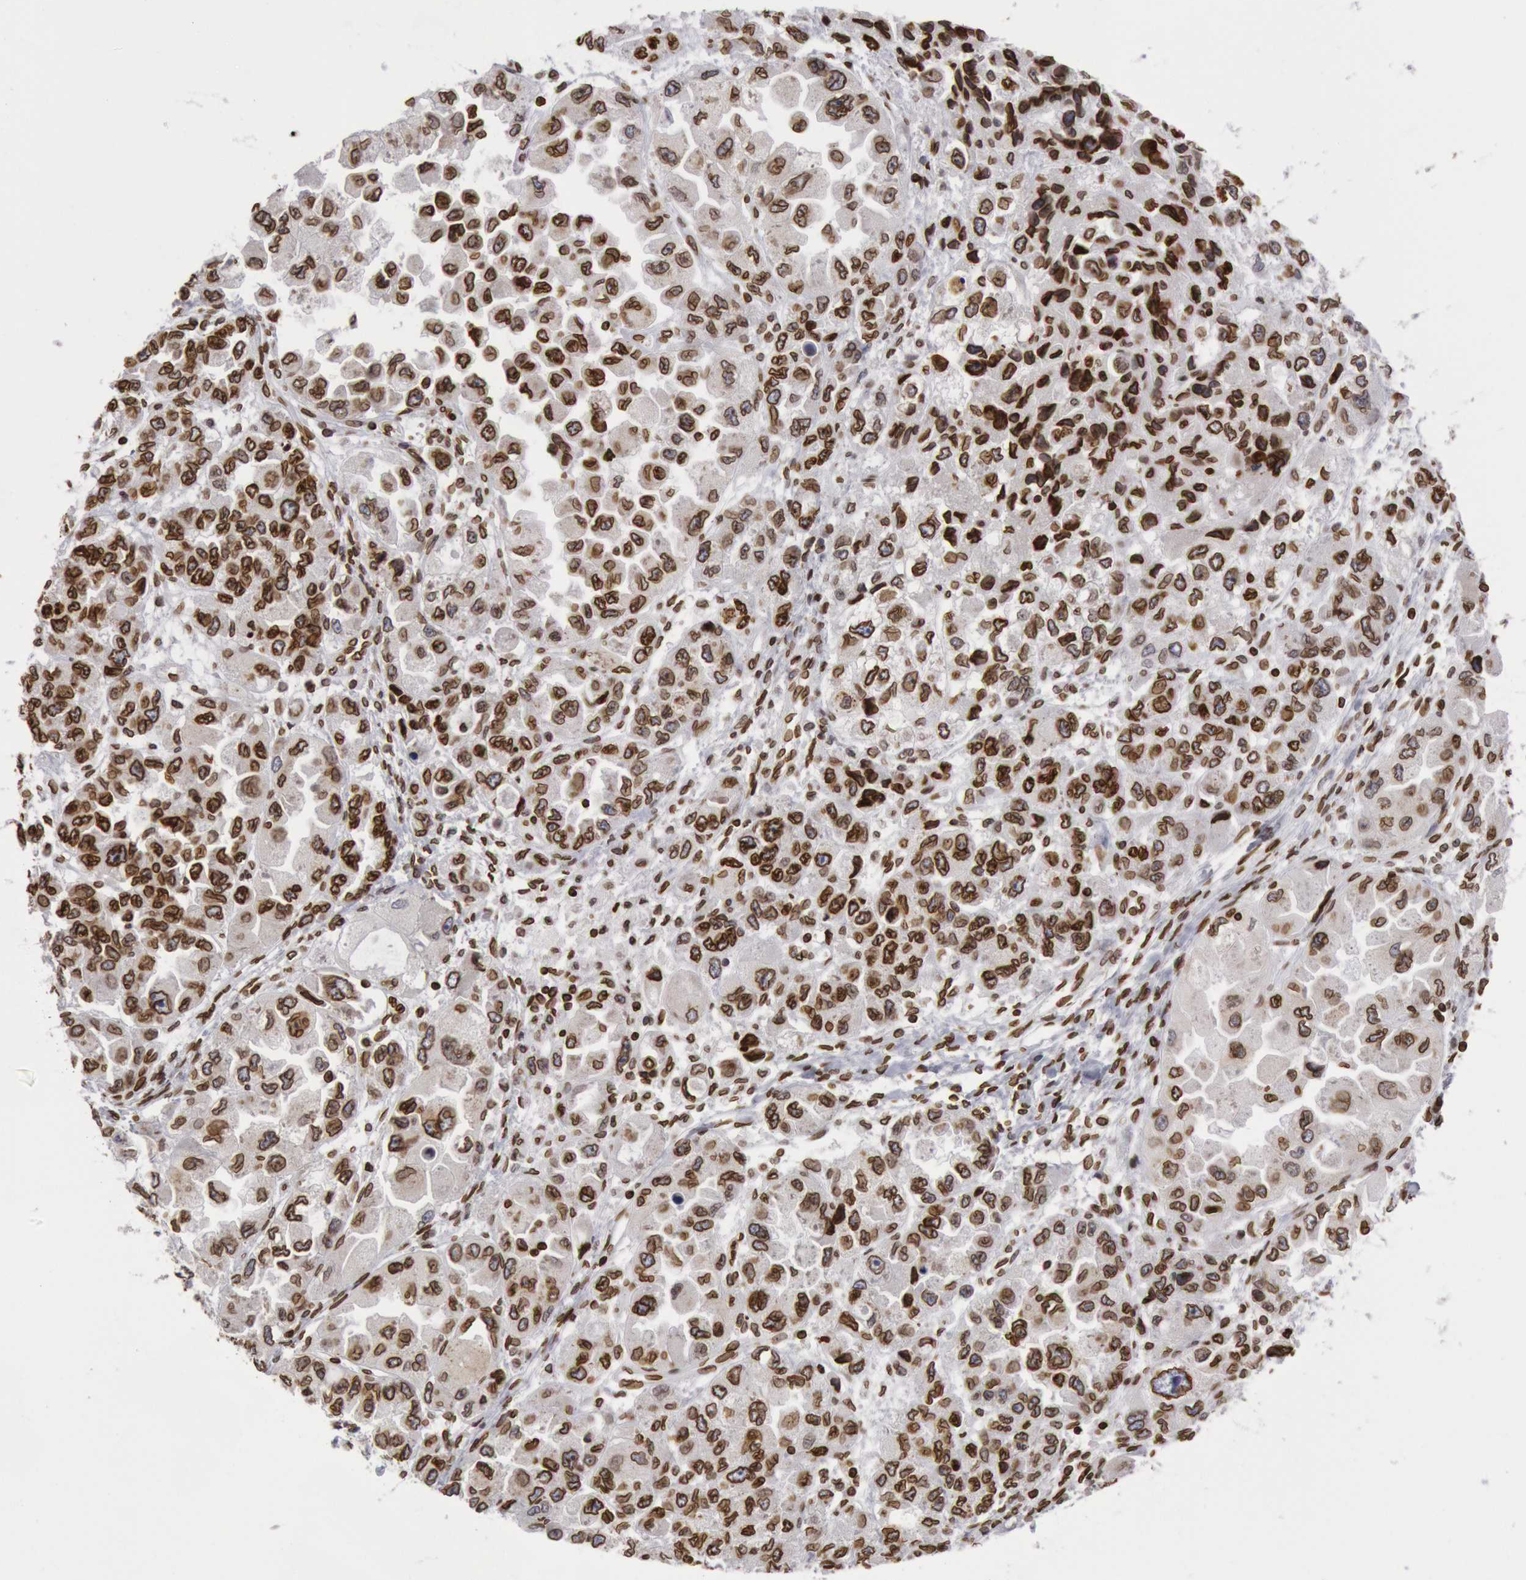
{"staining": {"intensity": "strong", "quantity": ">75%", "location": "nuclear"}, "tissue": "ovarian cancer", "cell_type": "Tumor cells", "image_type": "cancer", "snomed": [{"axis": "morphology", "description": "Cystadenocarcinoma, serous, NOS"}, {"axis": "topography", "description": "Ovary"}], "caption": "Human ovarian cancer stained with a protein marker exhibits strong staining in tumor cells.", "gene": "SUN2", "patient": {"sex": "female", "age": 84}}